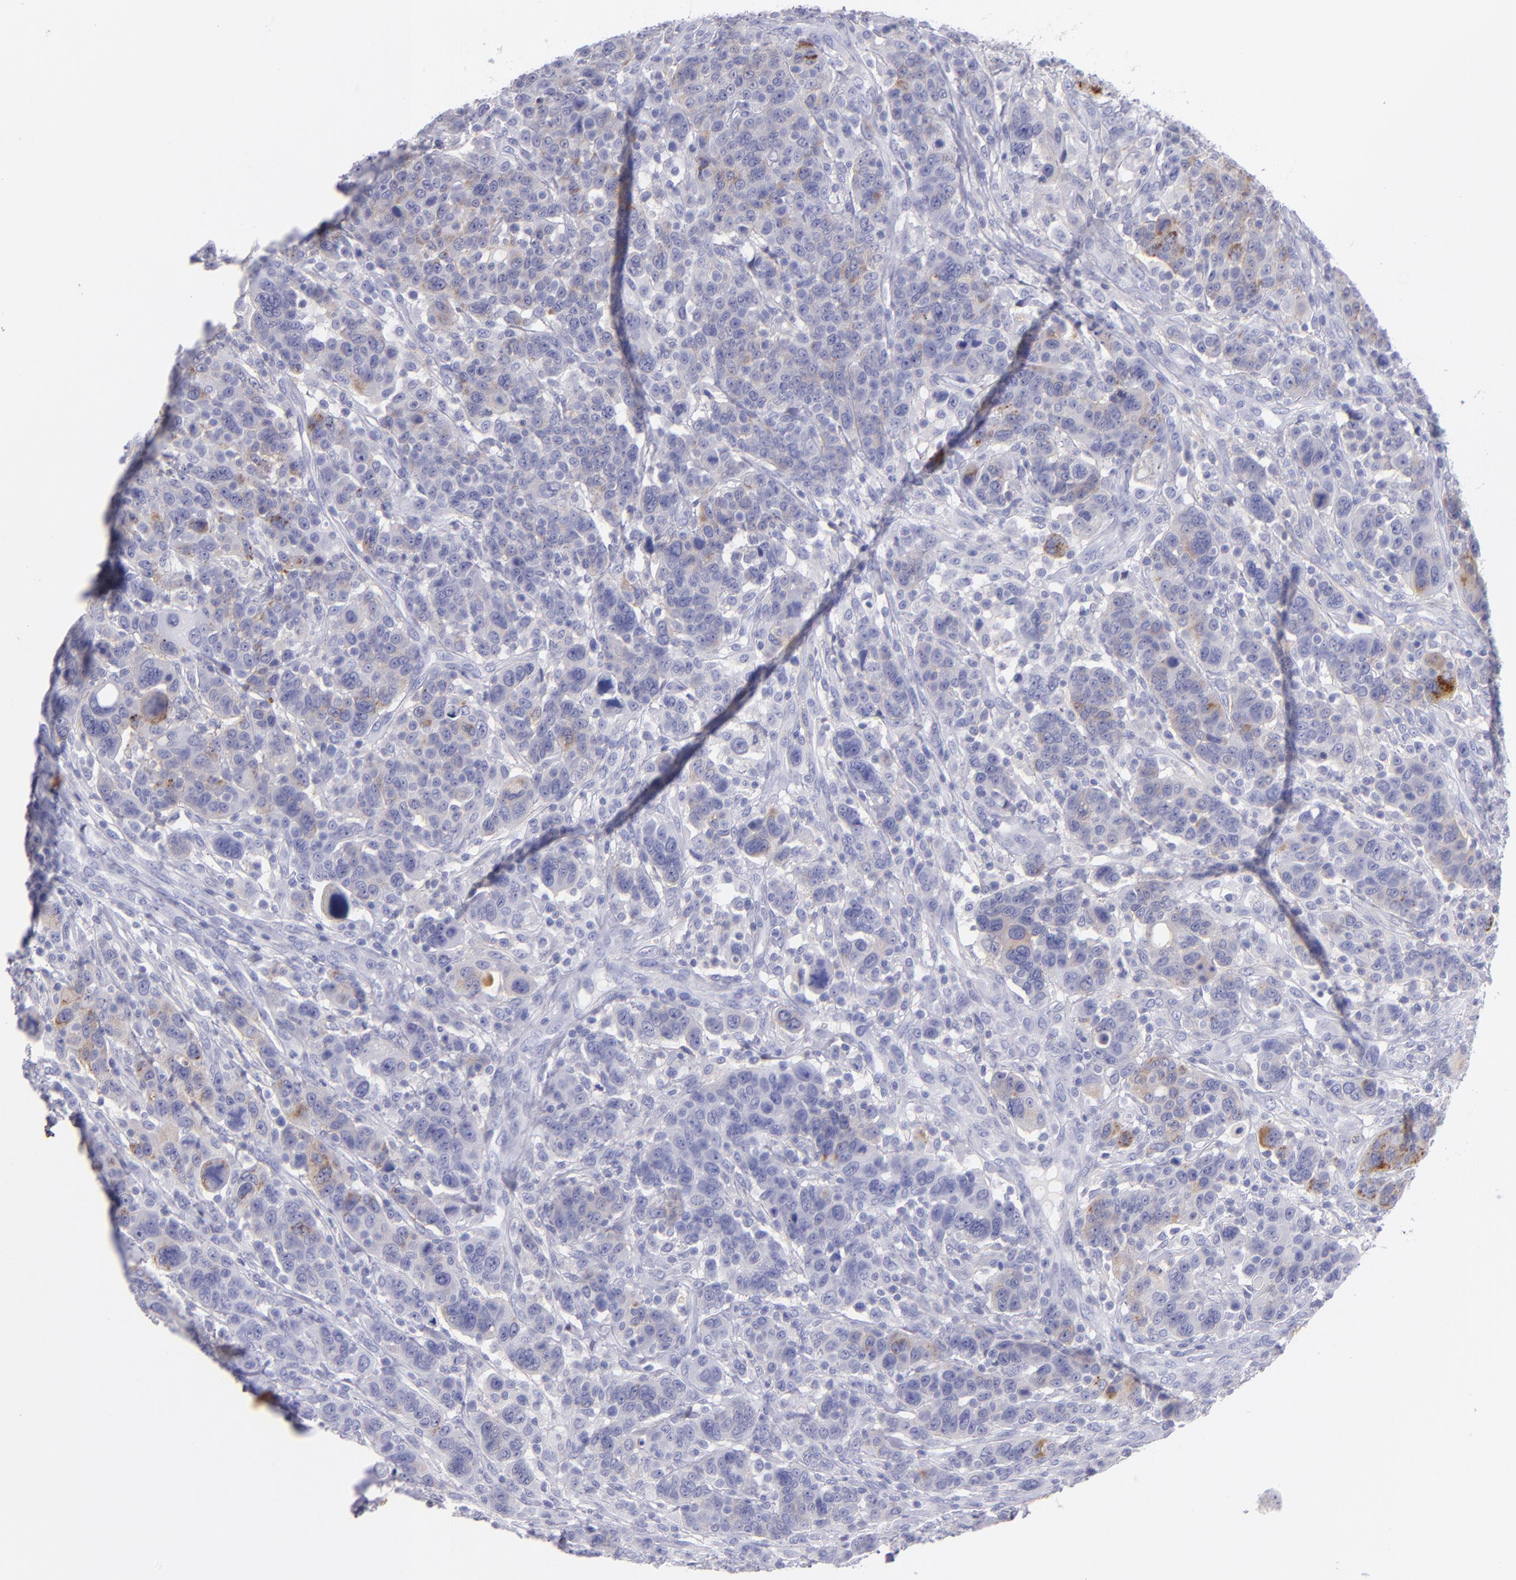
{"staining": {"intensity": "moderate", "quantity": "<25%", "location": "cytoplasmic/membranous"}, "tissue": "breast cancer", "cell_type": "Tumor cells", "image_type": "cancer", "snomed": [{"axis": "morphology", "description": "Duct carcinoma"}, {"axis": "topography", "description": "Breast"}], "caption": "Moderate cytoplasmic/membranous protein staining is present in approximately <25% of tumor cells in breast cancer (invasive ductal carcinoma).", "gene": "CD82", "patient": {"sex": "female", "age": 37}}